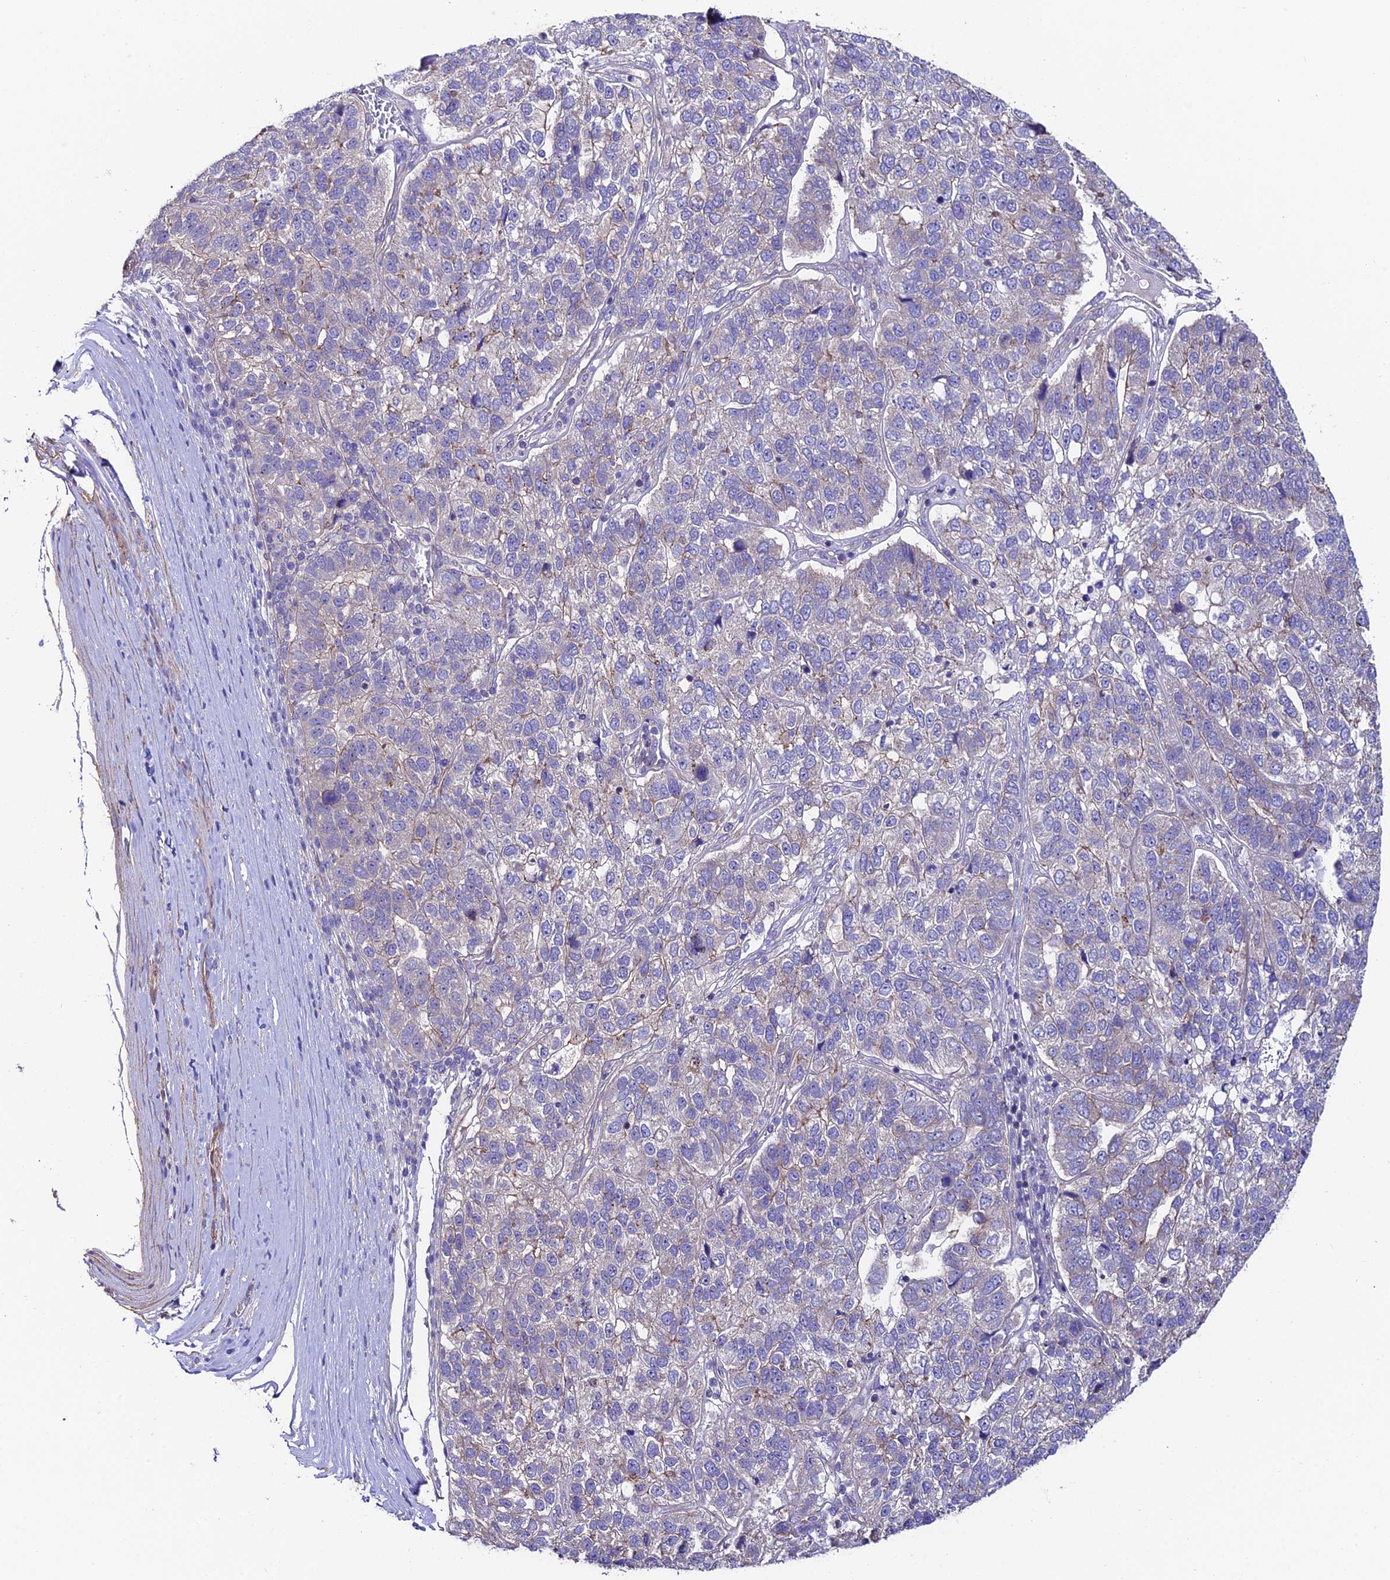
{"staining": {"intensity": "moderate", "quantity": "<25%", "location": "cytoplasmic/membranous"}, "tissue": "pancreatic cancer", "cell_type": "Tumor cells", "image_type": "cancer", "snomed": [{"axis": "morphology", "description": "Adenocarcinoma, NOS"}, {"axis": "topography", "description": "Pancreas"}], "caption": "About <25% of tumor cells in human pancreatic cancer (adenocarcinoma) display moderate cytoplasmic/membranous protein expression as visualized by brown immunohistochemical staining.", "gene": "QRFP", "patient": {"sex": "female", "age": 61}}